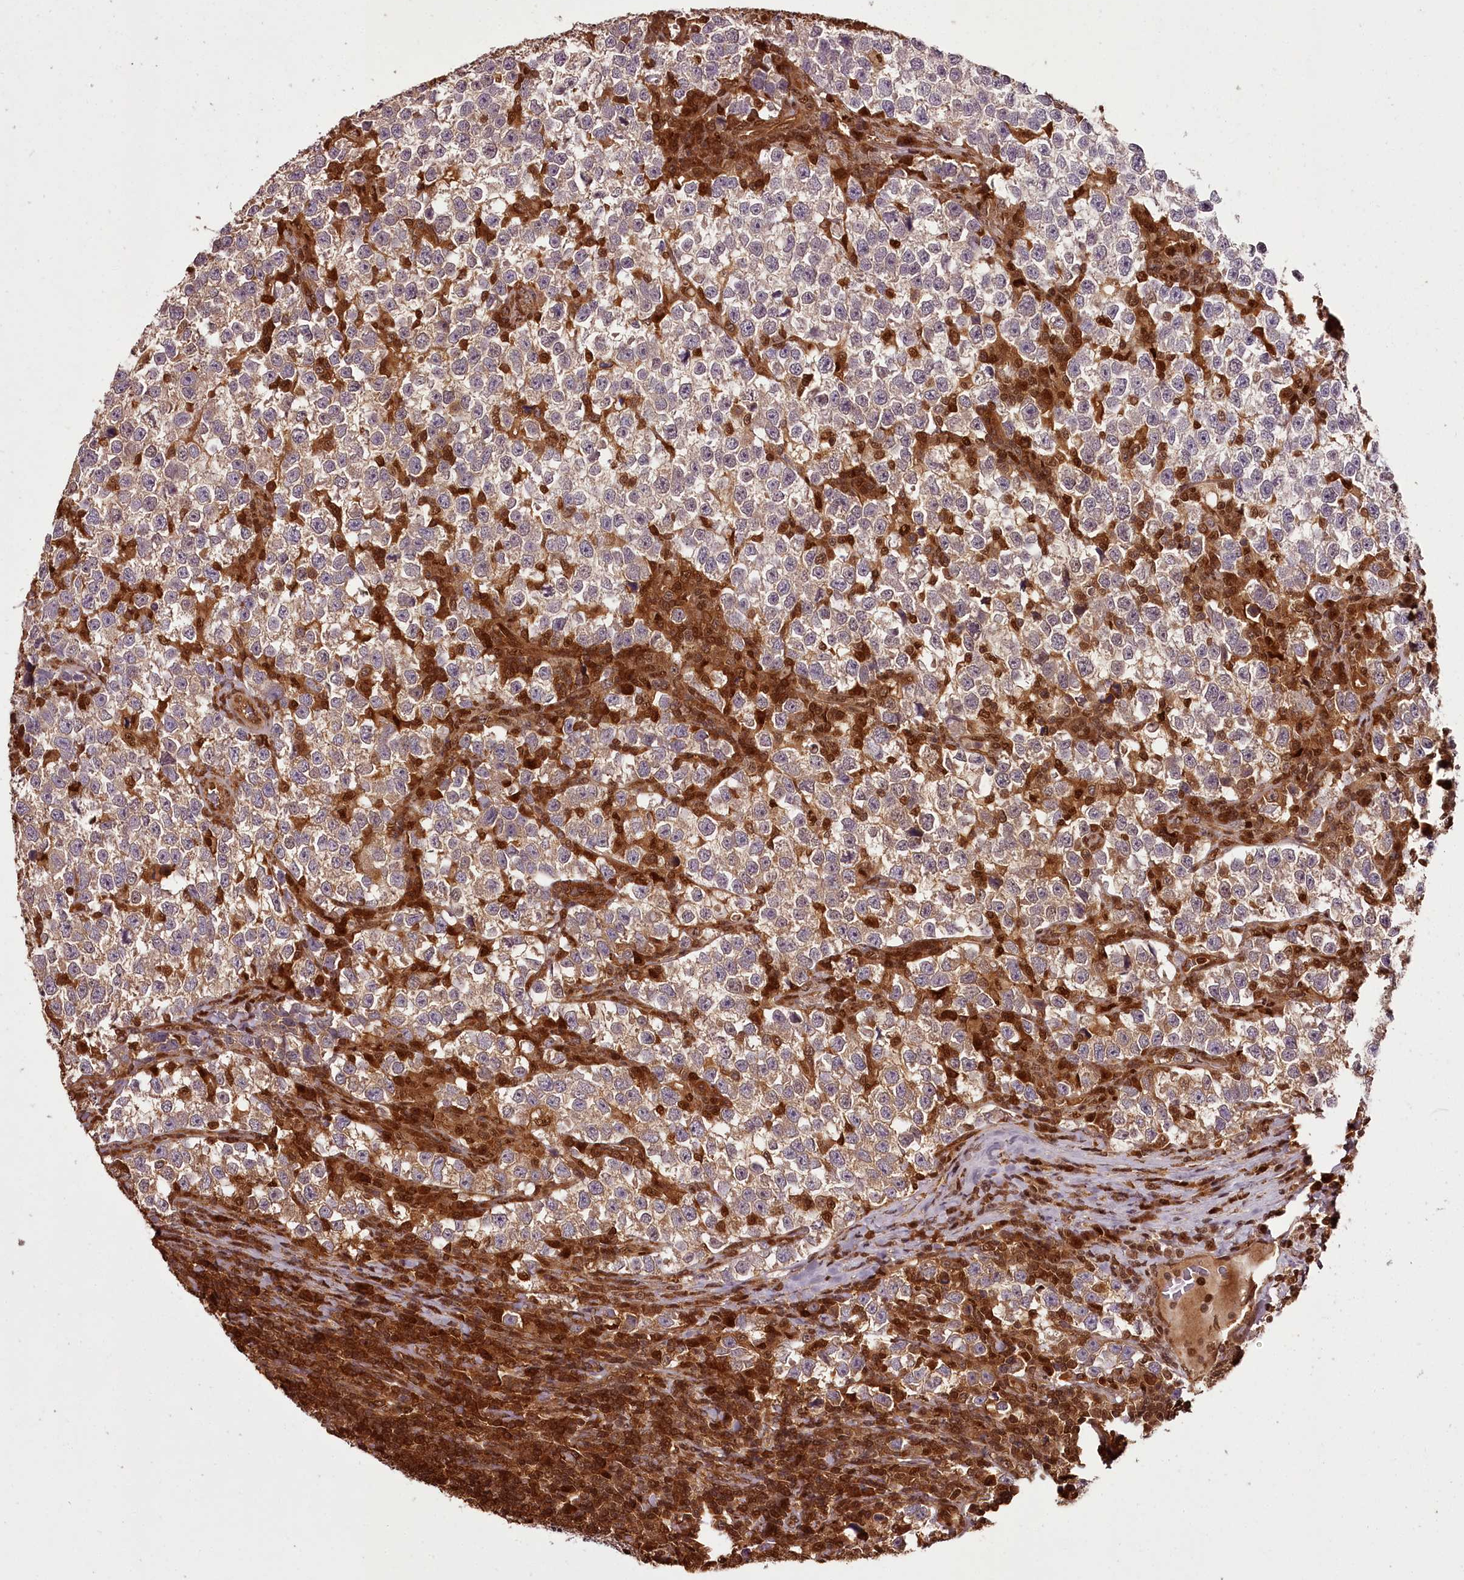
{"staining": {"intensity": "weak", "quantity": "25%-75%", "location": "cytoplasmic/membranous"}, "tissue": "testis cancer", "cell_type": "Tumor cells", "image_type": "cancer", "snomed": [{"axis": "morphology", "description": "Normal tissue, NOS"}, {"axis": "morphology", "description": "Seminoma, NOS"}, {"axis": "topography", "description": "Testis"}], "caption": "Immunohistochemical staining of seminoma (testis) demonstrates low levels of weak cytoplasmic/membranous positivity in approximately 25%-75% of tumor cells. (brown staining indicates protein expression, while blue staining denotes nuclei).", "gene": "NPRL2", "patient": {"sex": "male", "age": 43}}